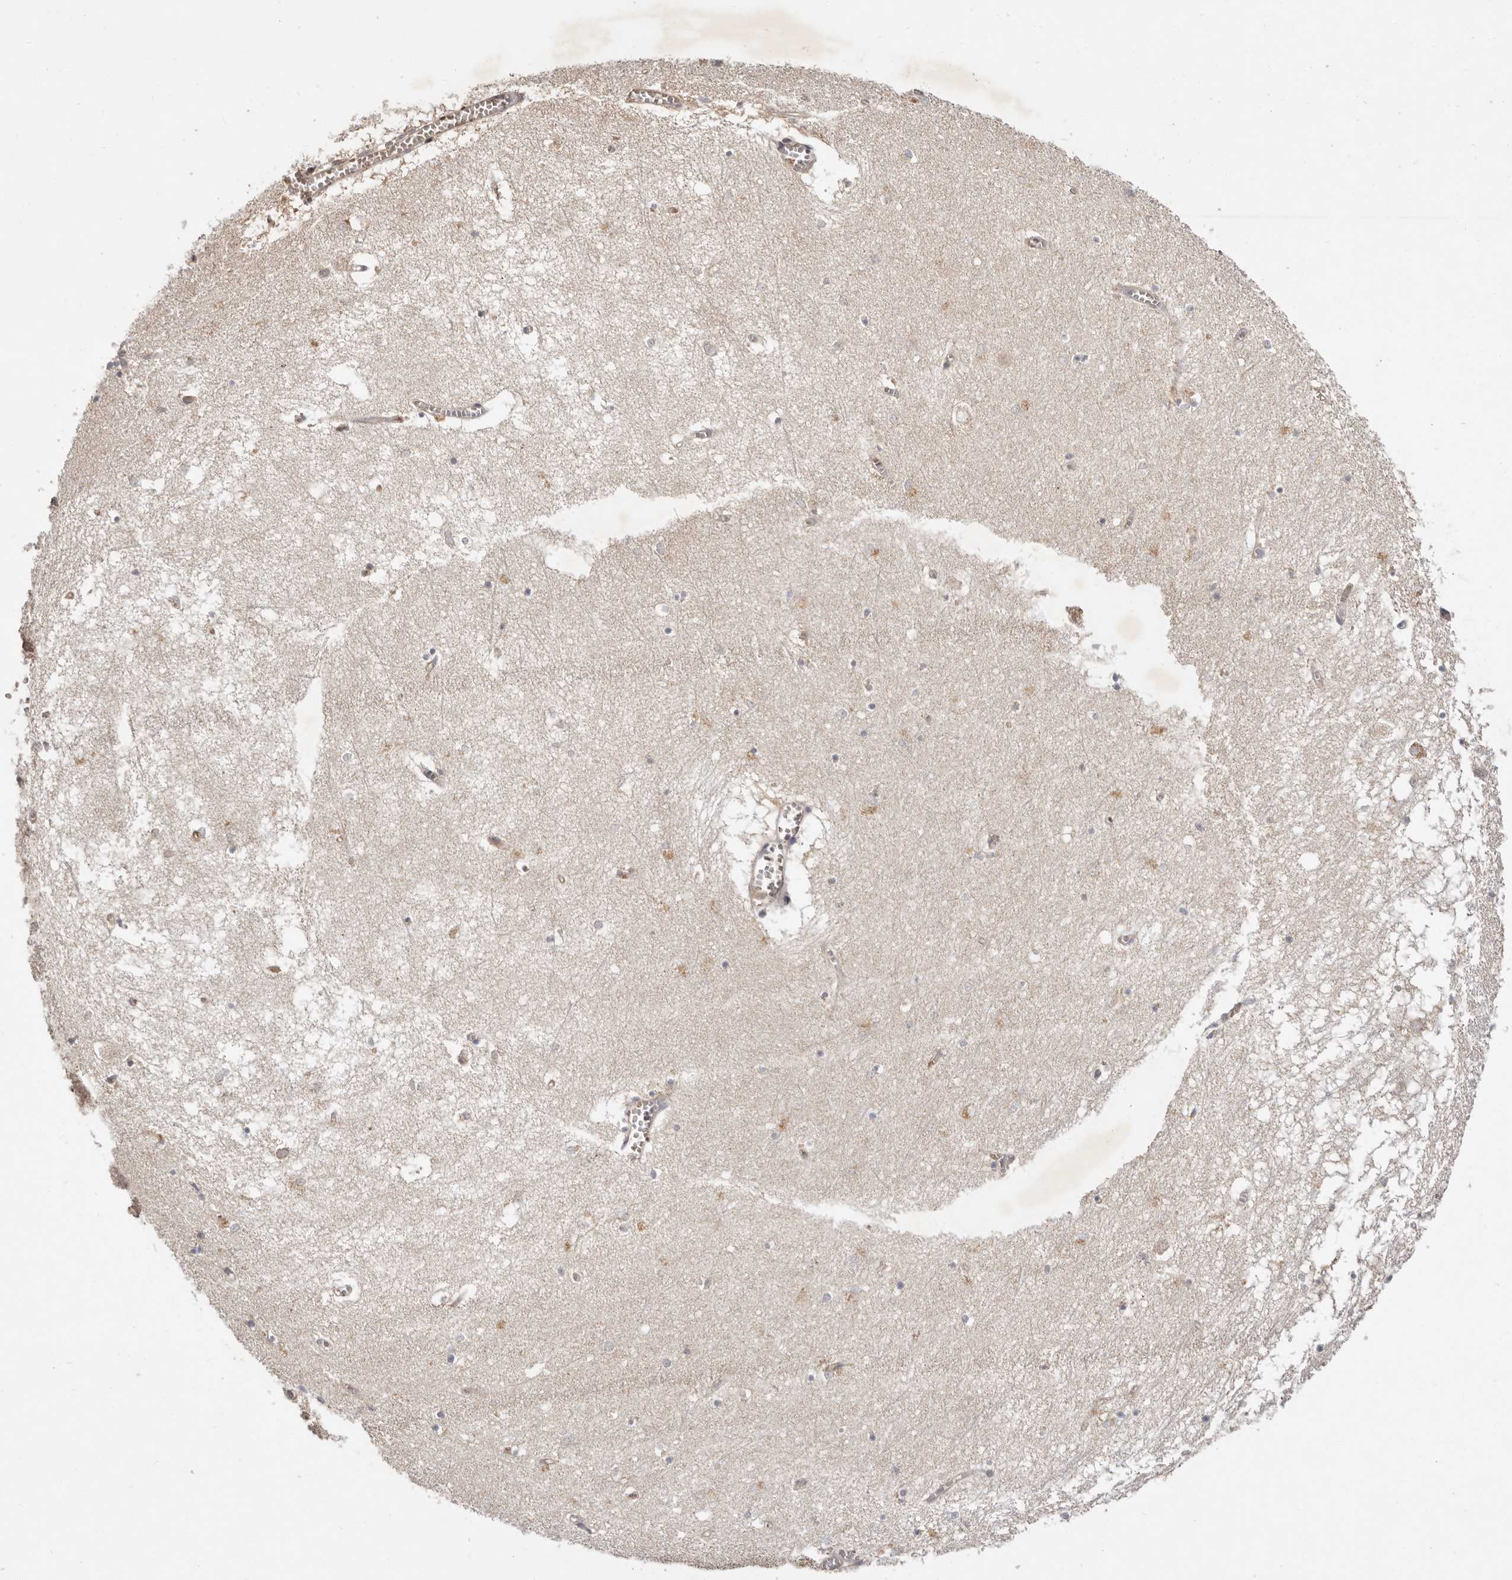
{"staining": {"intensity": "negative", "quantity": "none", "location": "none"}, "tissue": "hippocampus", "cell_type": "Glial cells", "image_type": "normal", "snomed": [{"axis": "morphology", "description": "Normal tissue, NOS"}, {"axis": "topography", "description": "Hippocampus"}], "caption": "Immunohistochemistry (IHC) histopathology image of benign hippocampus stained for a protein (brown), which displays no expression in glial cells.", "gene": "ADAMTS9", "patient": {"sex": "male", "age": 70}}